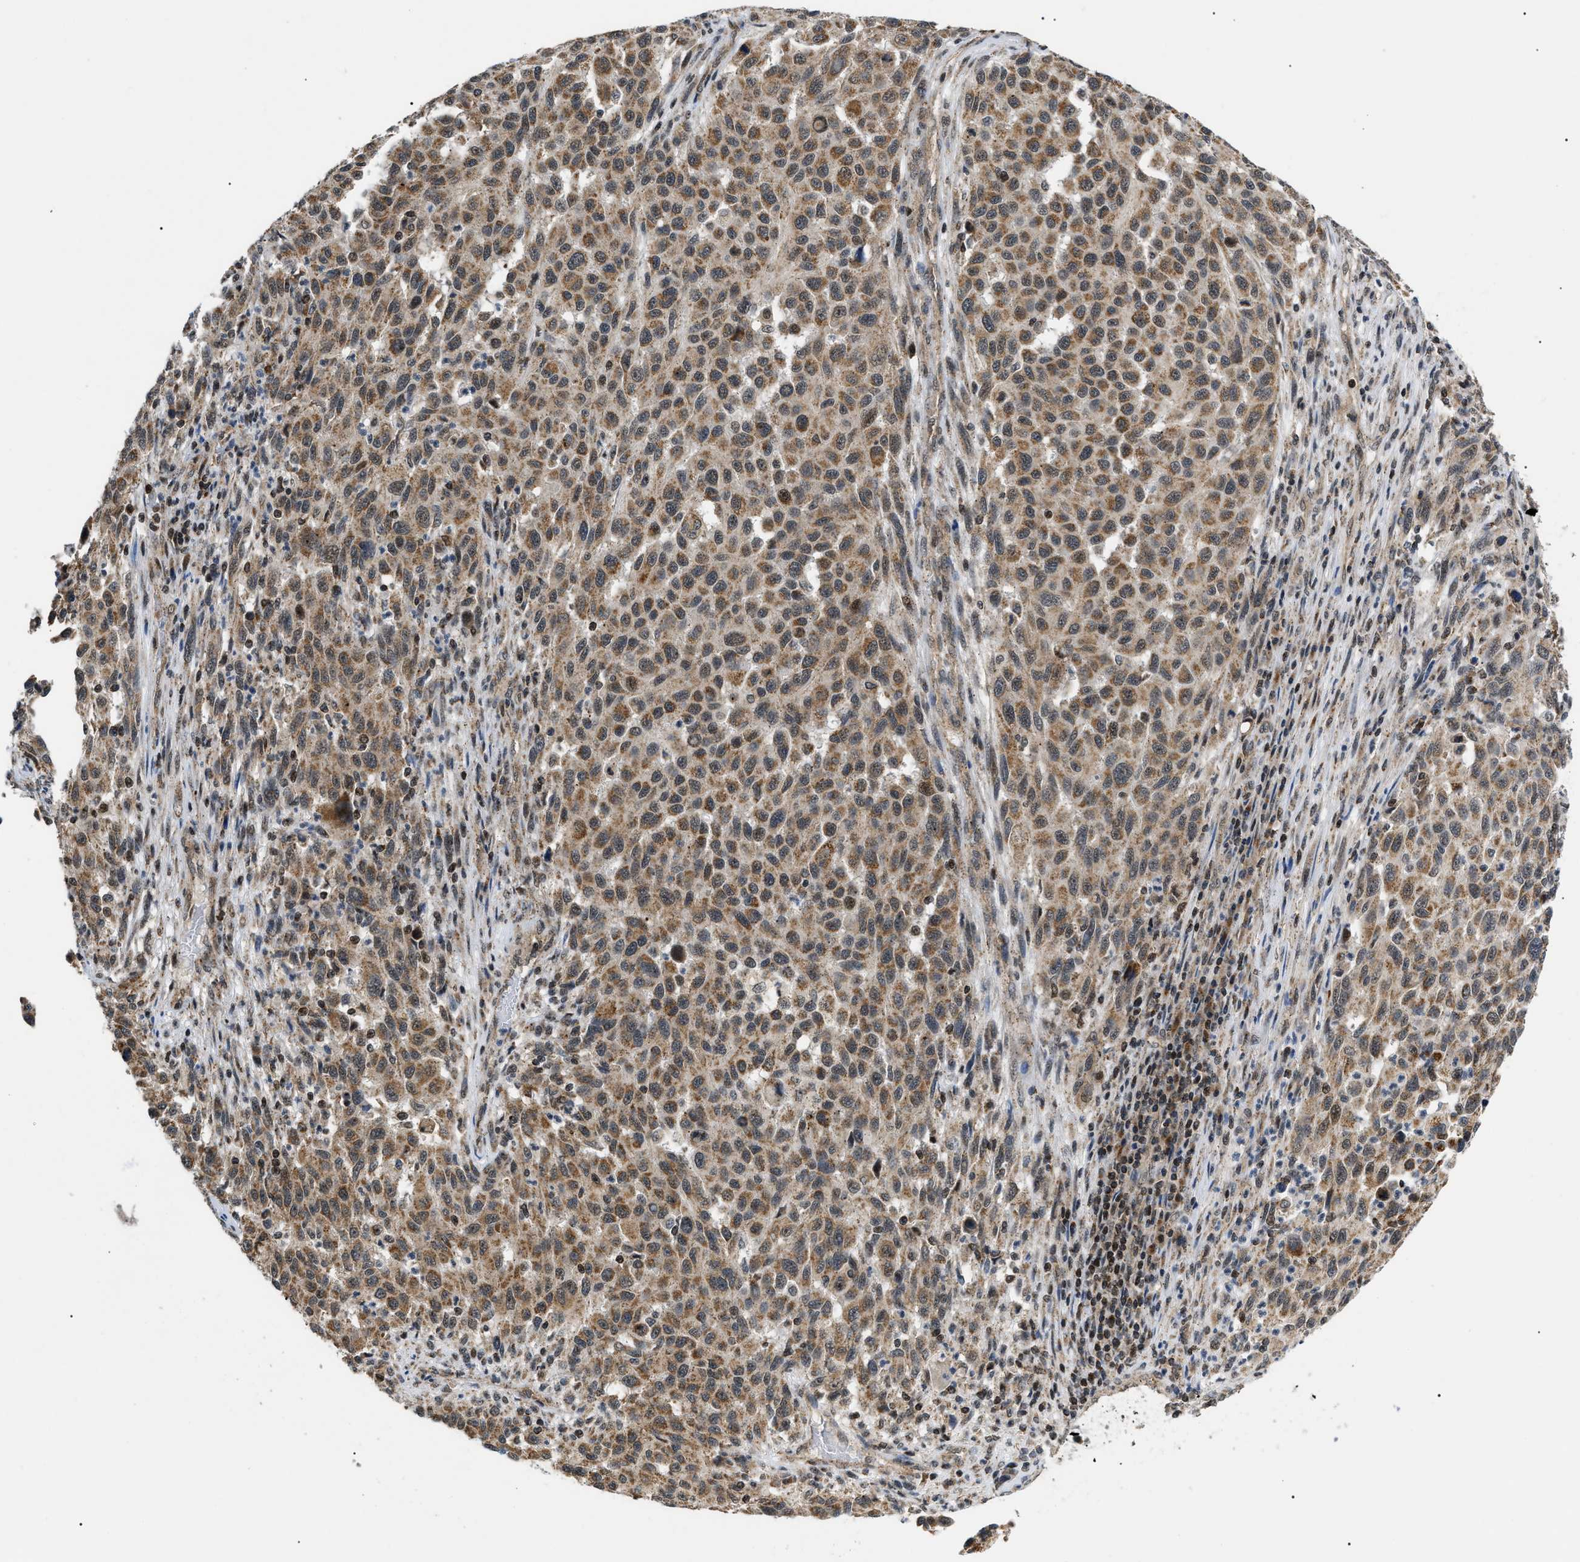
{"staining": {"intensity": "moderate", "quantity": ">75%", "location": "cytoplasmic/membranous"}, "tissue": "melanoma", "cell_type": "Tumor cells", "image_type": "cancer", "snomed": [{"axis": "morphology", "description": "Malignant melanoma, Metastatic site"}, {"axis": "topography", "description": "Lymph node"}], "caption": "A brown stain labels moderate cytoplasmic/membranous expression of a protein in human malignant melanoma (metastatic site) tumor cells.", "gene": "ZBTB11", "patient": {"sex": "male", "age": 61}}